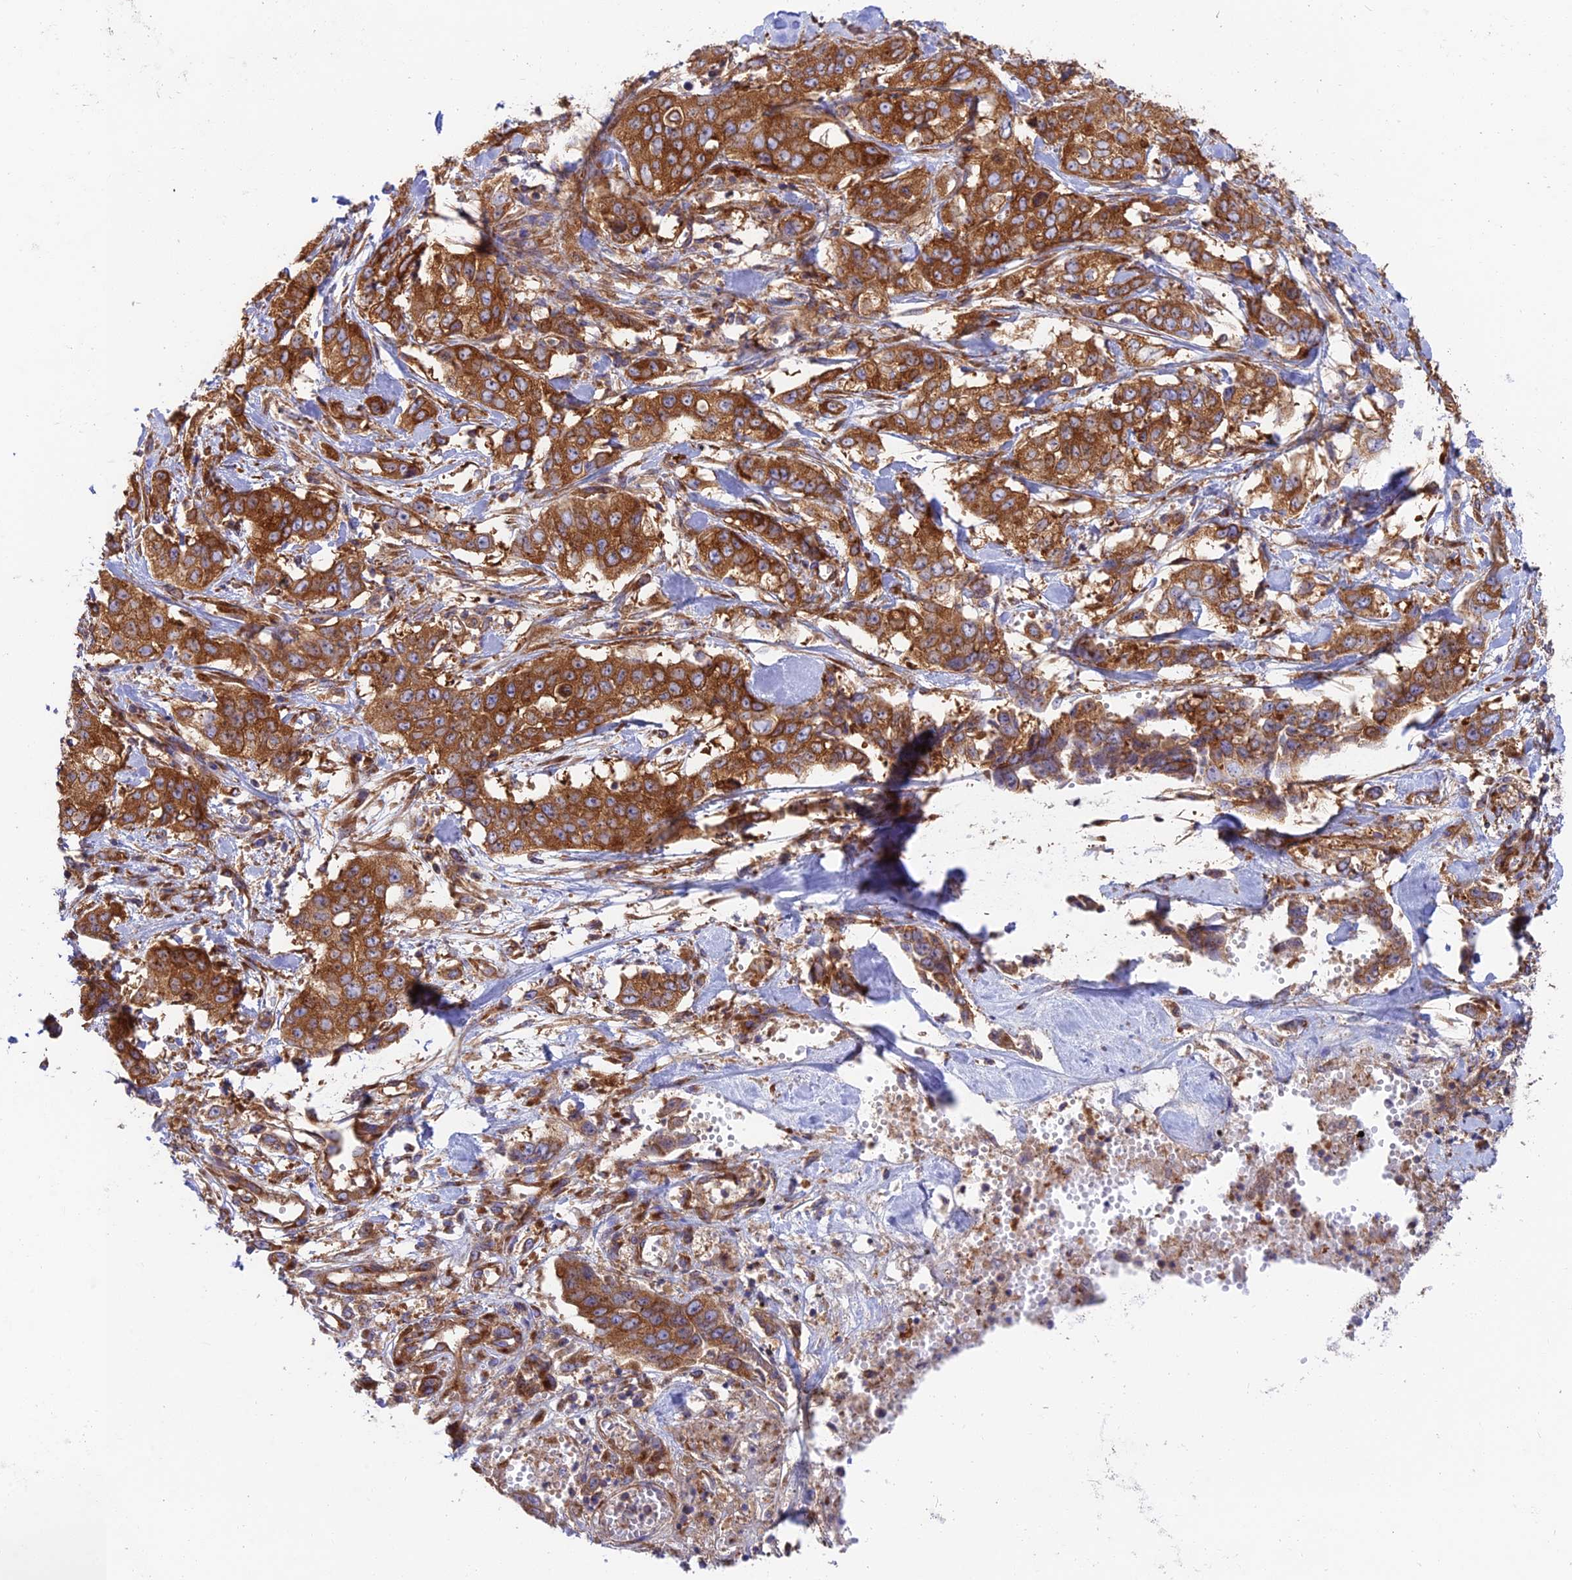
{"staining": {"intensity": "strong", "quantity": ">75%", "location": "cytoplasmic/membranous"}, "tissue": "stomach cancer", "cell_type": "Tumor cells", "image_type": "cancer", "snomed": [{"axis": "morphology", "description": "Adenocarcinoma, NOS"}, {"axis": "topography", "description": "Stomach, upper"}], "caption": "High-power microscopy captured an immunohistochemistry histopathology image of stomach cancer, revealing strong cytoplasmic/membranous staining in about >75% of tumor cells.", "gene": "GOLGA3", "patient": {"sex": "male", "age": 62}}